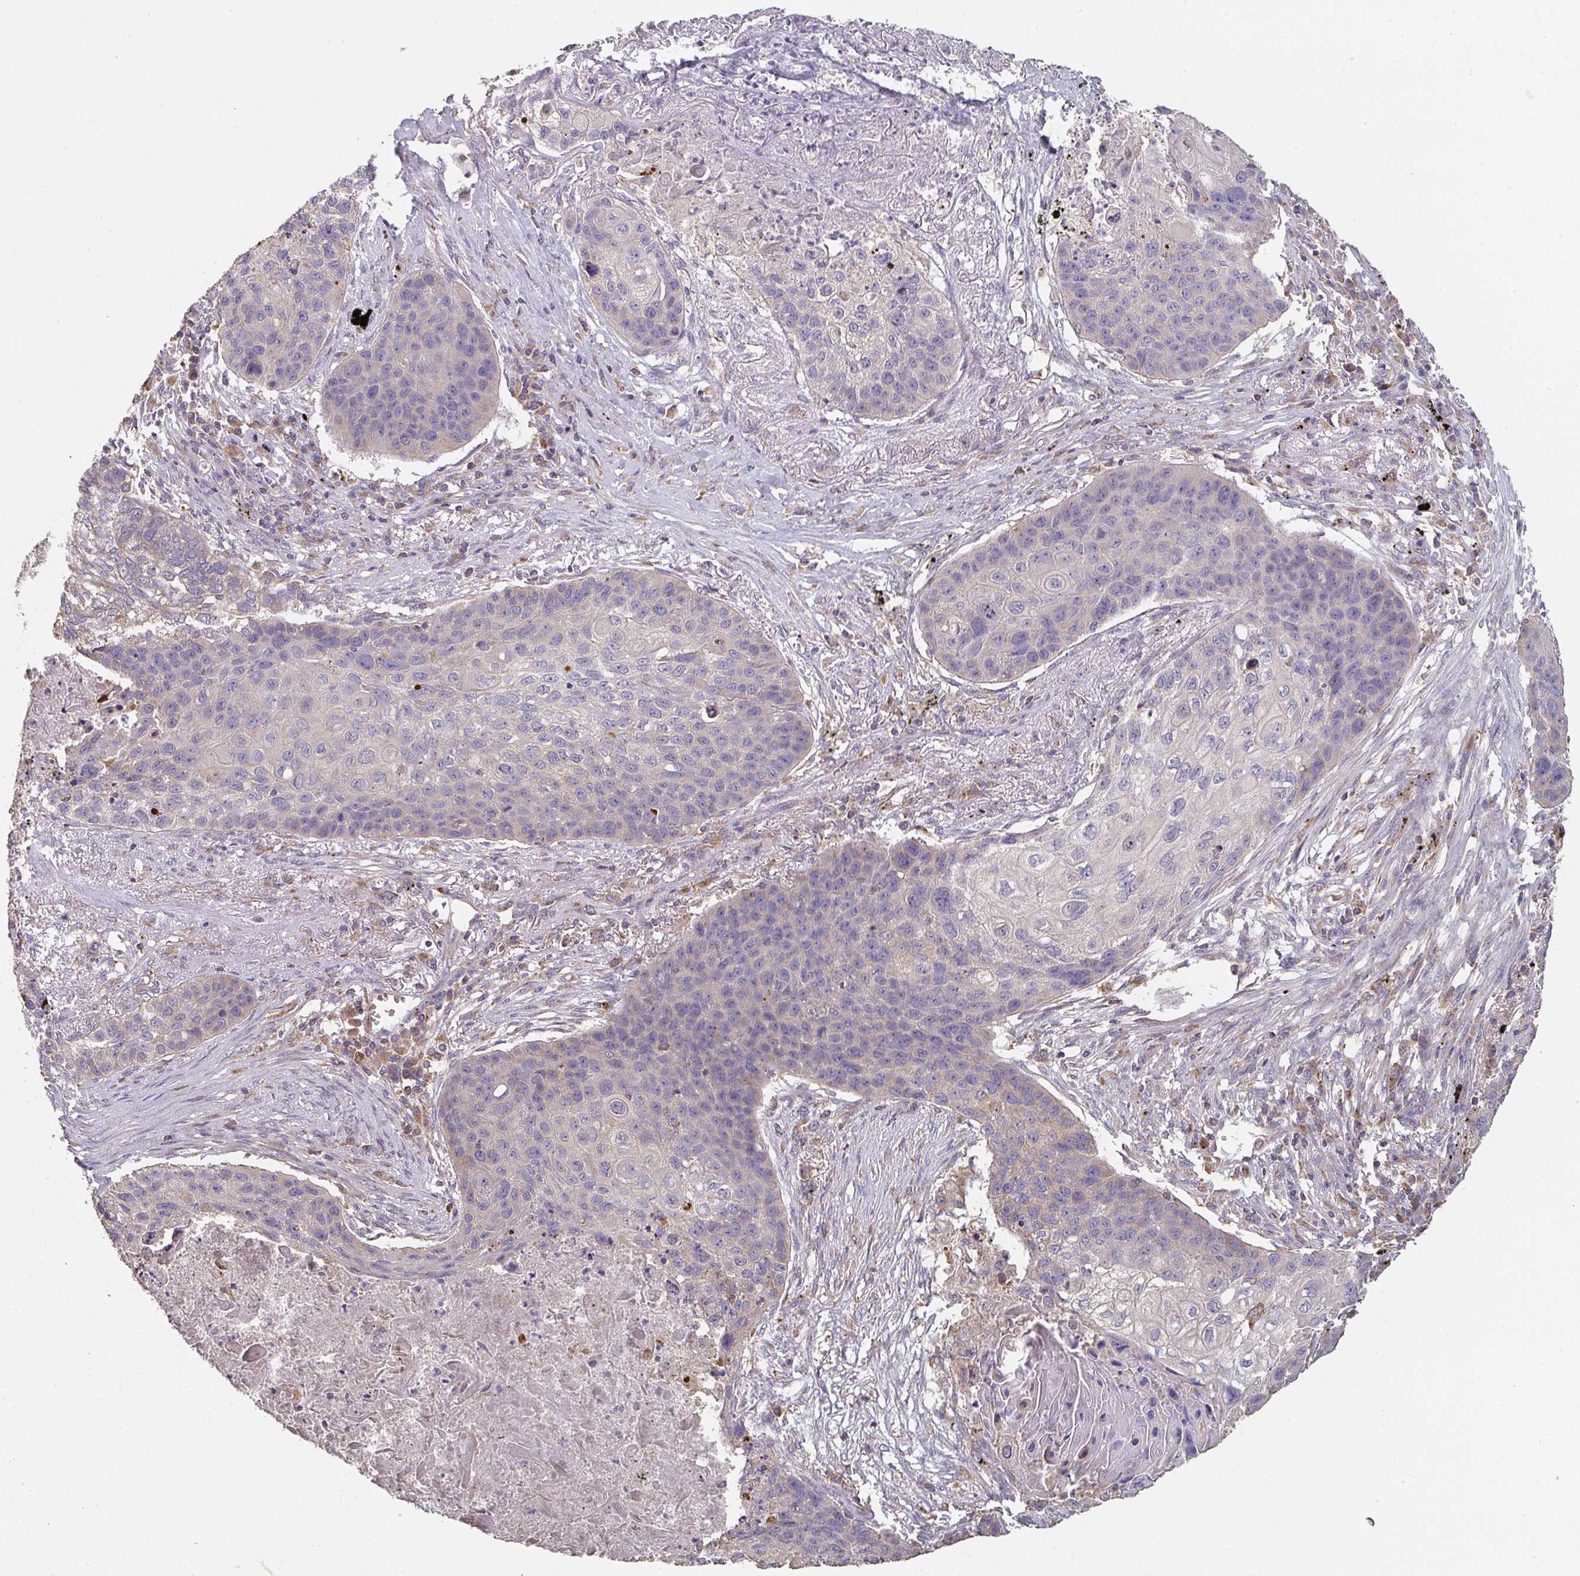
{"staining": {"intensity": "negative", "quantity": "none", "location": "none"}, "tissue": "lung cancer", "cell_type": "Tumor cells", "image_type": "cancer", "snomed": [{"axis": "morphology", "description": "Squamous cell carcinoma, NOS"}, {"axis": "topography", "description": "Lung"}], "caption": "IHC image of neoplastic tissue: human squamous cell carcinoma (lung) stained with DAB (3,3'-diaminobenzidine) displays no significant protein expression in tumor cells. (DAB immunohistochemistry, high magnification).", "gene": "POLG", "patient": {"sex": "female", "age": 63}}